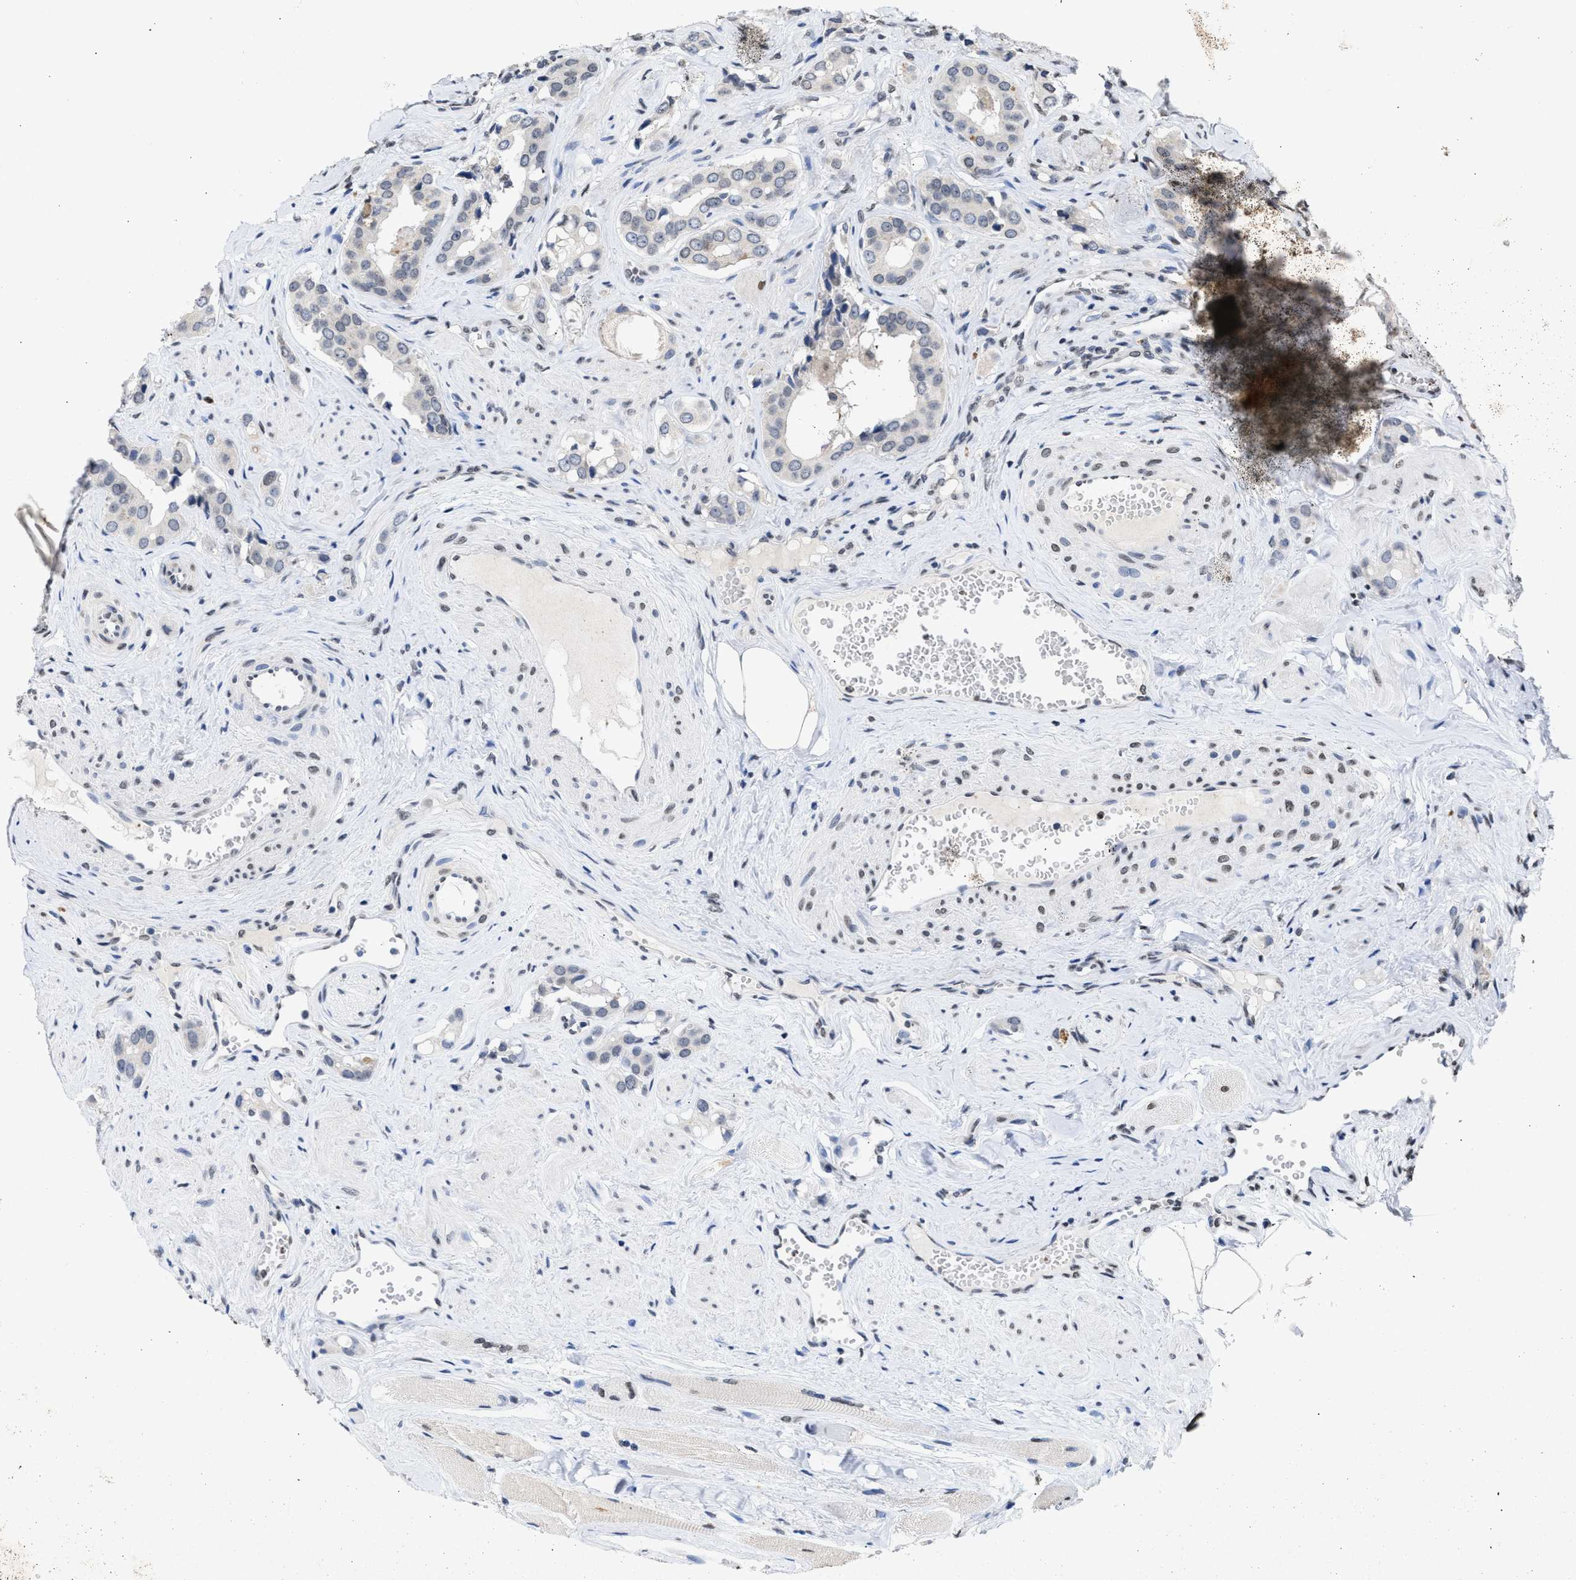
{"staining": {"intensity": "negative", "quantity": "none", "location": "none"}, "tissue": "prostate cancer", "cell_type": "Tumor cells", "image_type": "cancer", "snomed": [{"axis": "morphology", "description": "Adenocarcinoma, High grade"}, {"axis": "topography", "description": "Prostate"}], "caption": "IHC of high-grade adenocarcinoma (prostate) shows no staining in tumor cells.", "gene": "NUP35", "patient": {"sex": "male", "age": 52}}